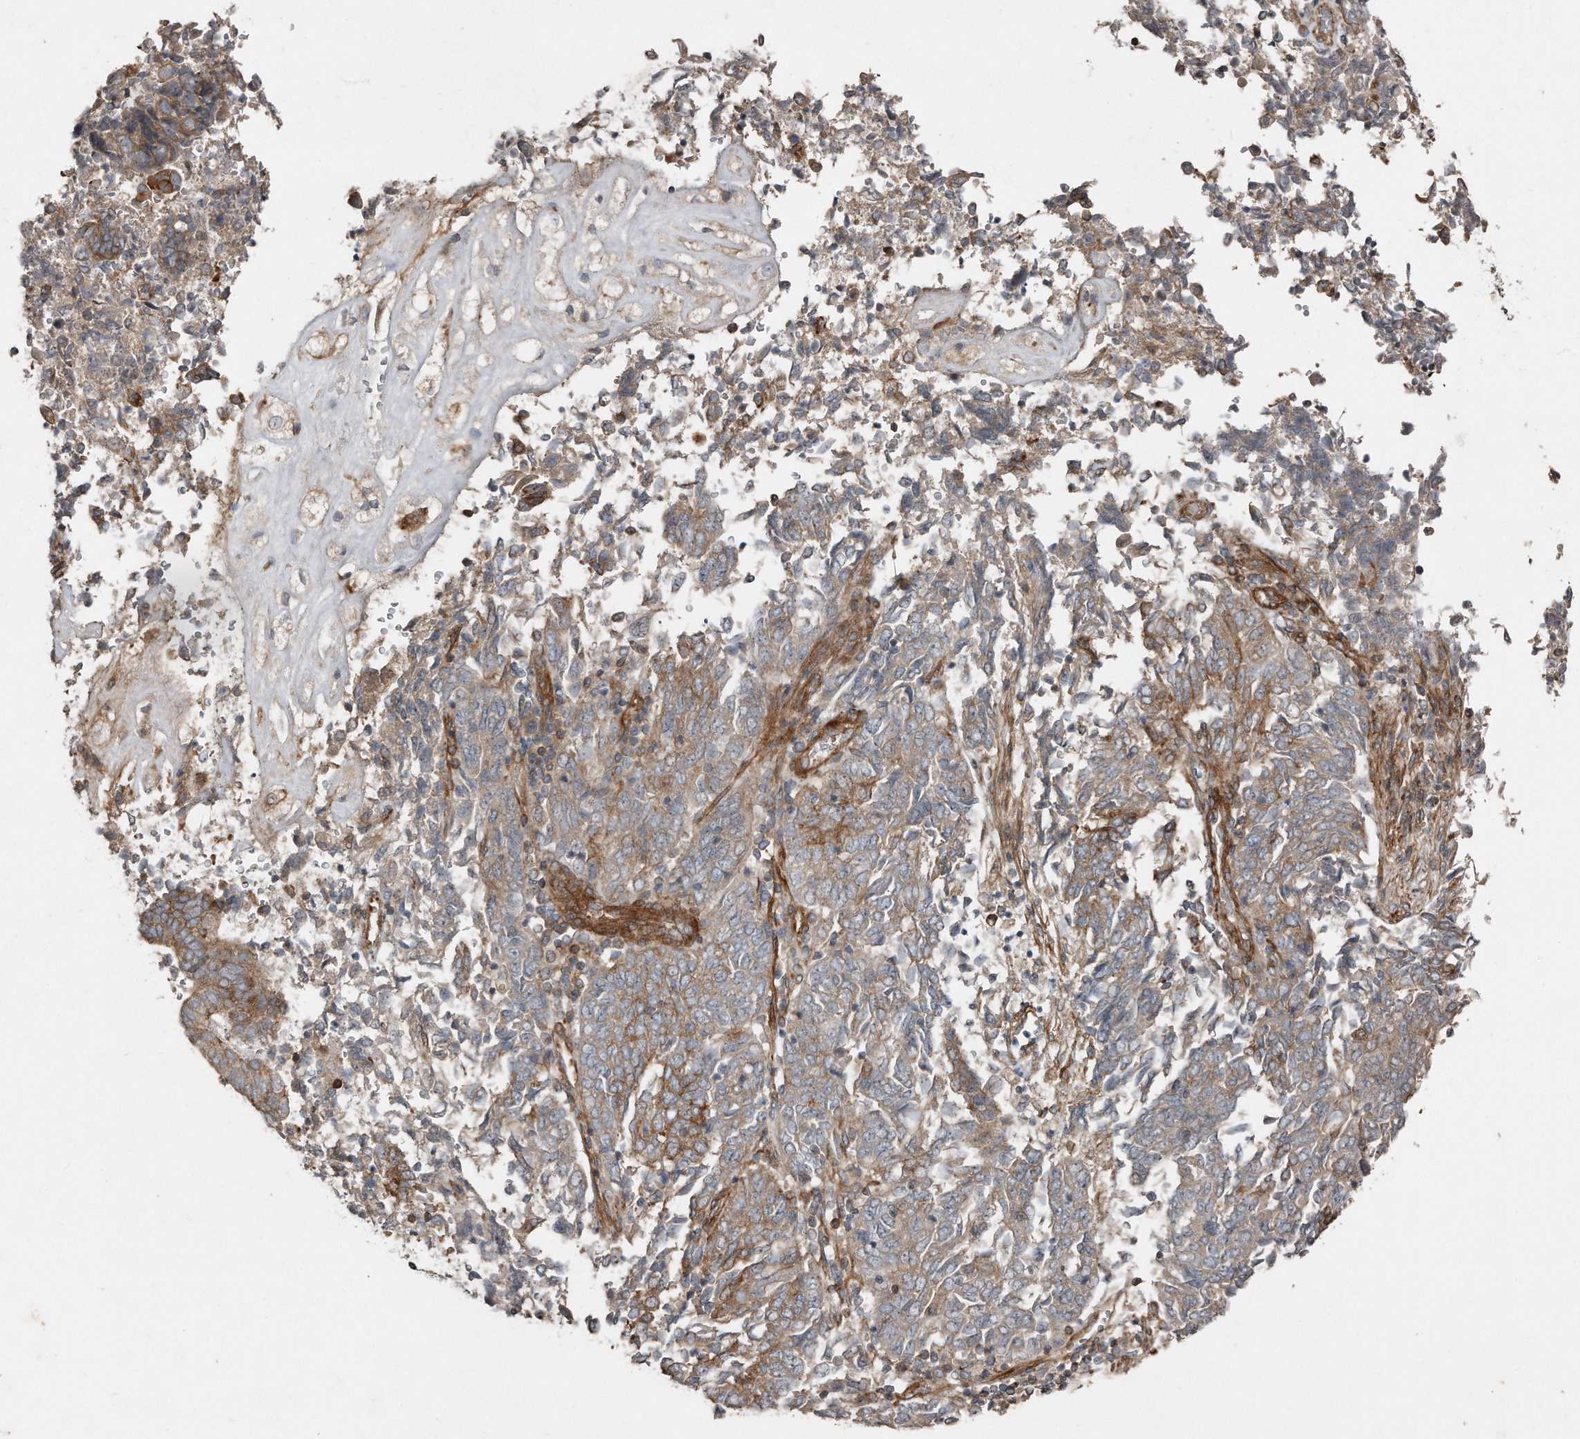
{"staining": {"intensity": "moderate", "quantity": "<25%", "location": "cytoplasmic/membranous"}, "tissue": "endometrial cancer", "cell_type": "Tumor cells", "image_type": "cancer", "snomed": [{"axis": "morphology", "description": "Adenocarcinoma, NOS"}, {"axis": "topography", "description": "Endometrium"}], "caption": "Approximately <25% of tumor cells in endometrial adenocarcinoma exhibit moderate cytoplasmic/membranous protein staining as visualized by brown immunohistochemical staining.", "gene": "SNAP47", "patient": {"sex": "female", "age": 80}}